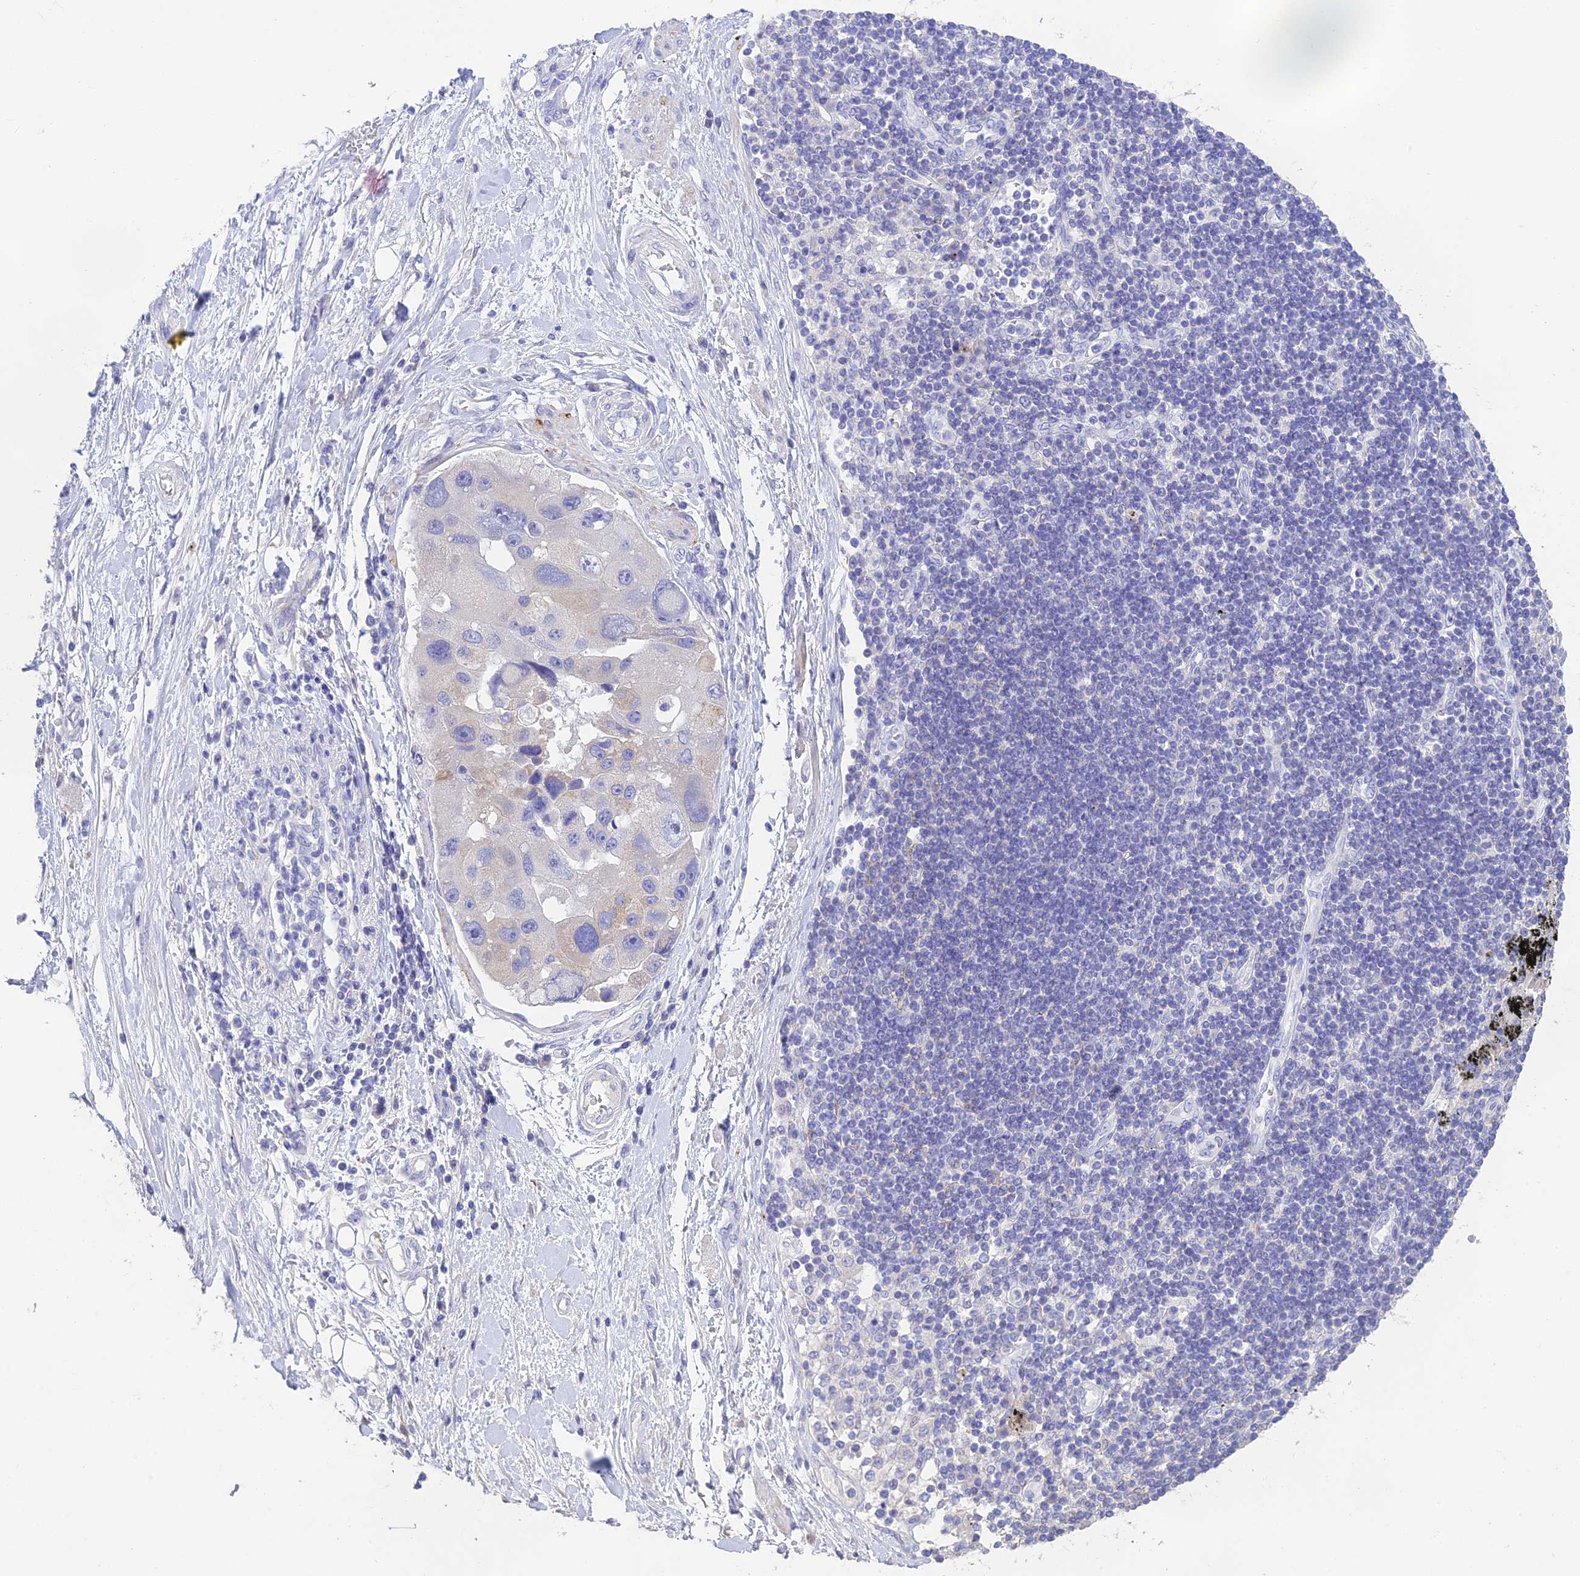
{"staining": {"intensity": "negative", "quantity": "none", "location": "none"}, "tissue": "lung cancer", "cell_type": "Tumor cells", "image_type": "cancer", "snomed": [{"axis": "morphology", "description": "Adenocarcinoma, NOS"}, {"axis": "topography", "description": "Lung"}], "caption": "DAB immunohistochemical staining of human lung cancer (adenocarcinoma) shows no significant staining in tumor cells. (DAB (3,3'-diaminobenzidine) immunohistochemistry (IHC) visualized using brightfield microscopy, high magnification).", "gene": "HSD17B2", "patient": {"sex": "female", "age": 54}}